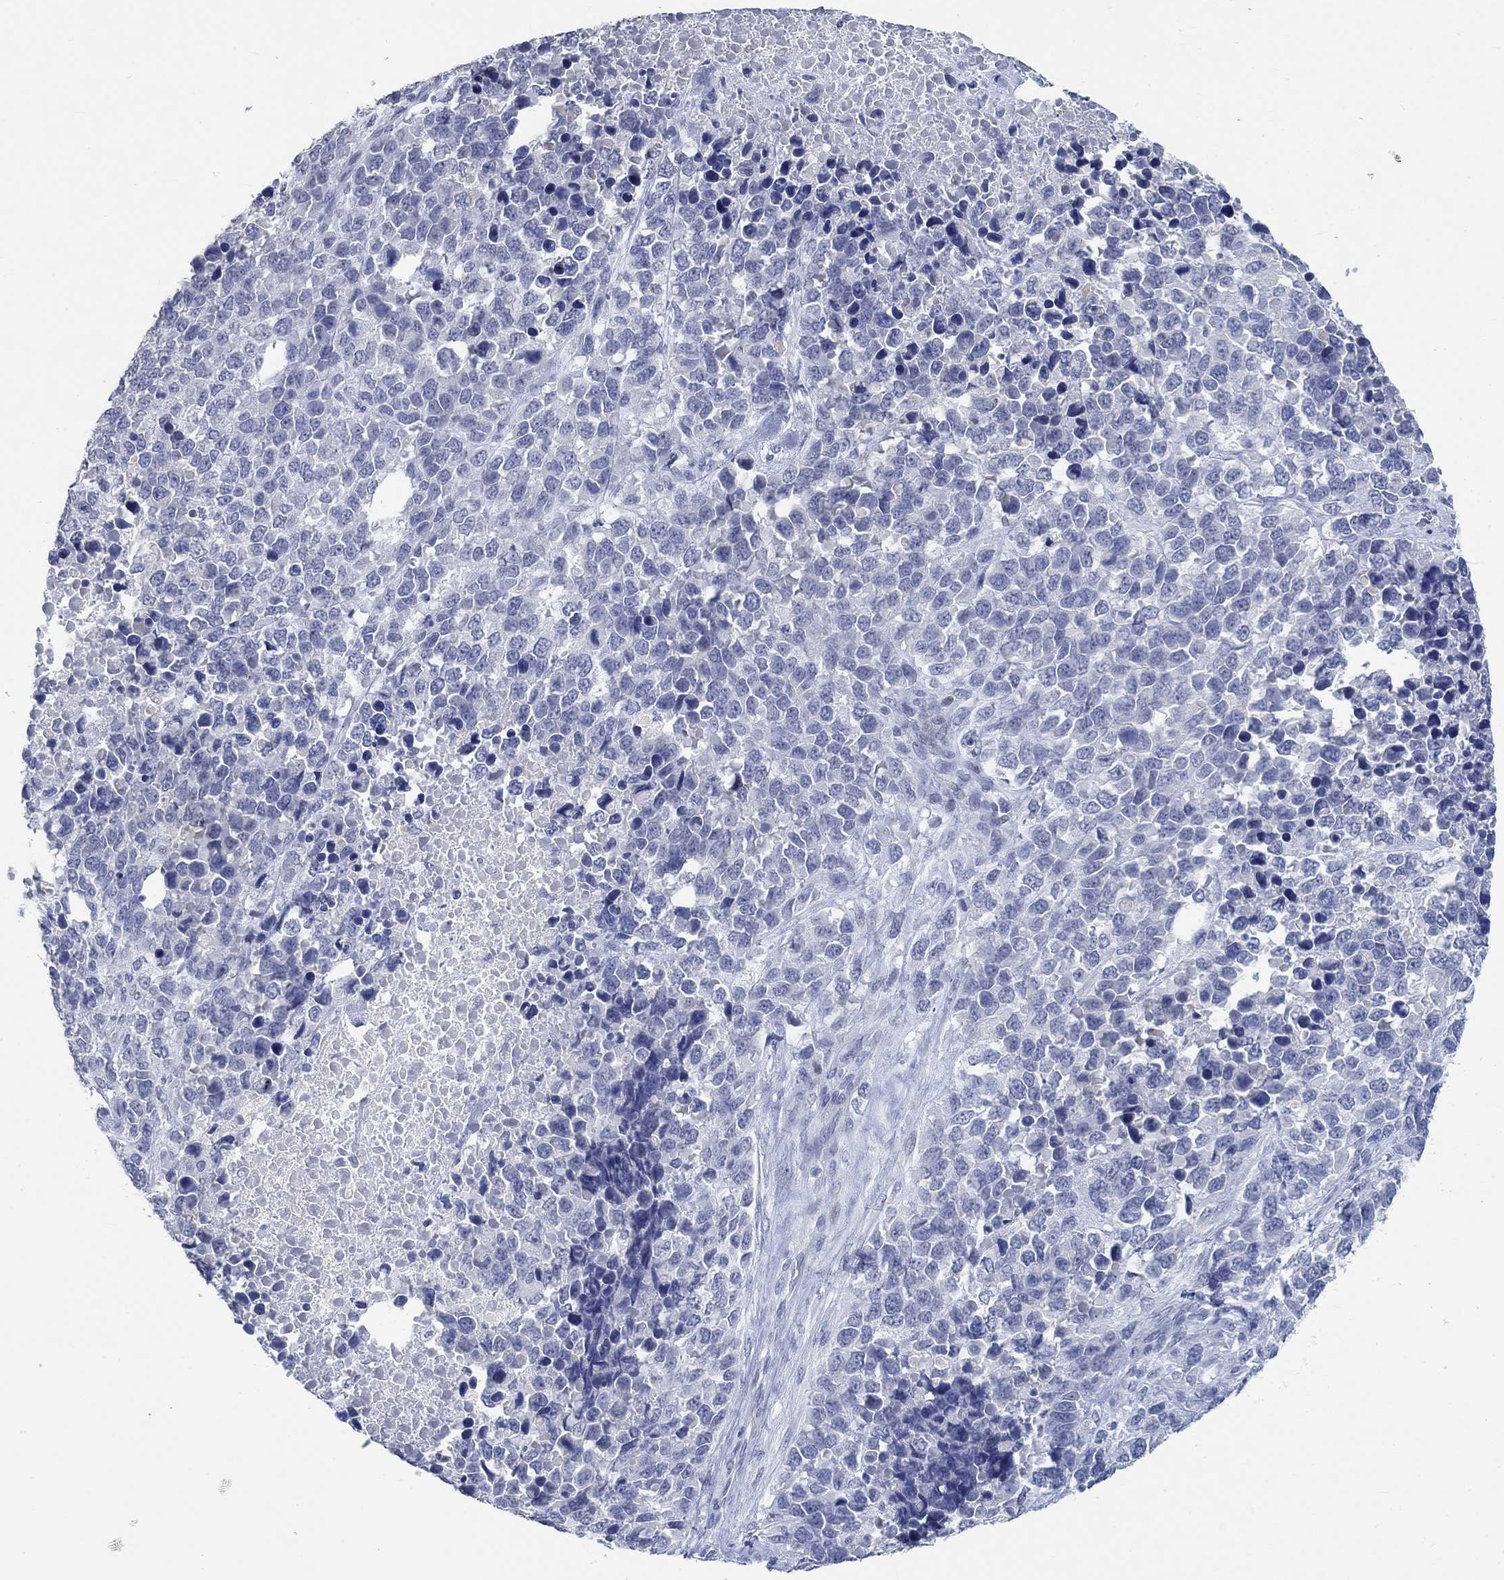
{"staining": {"intensity": "negative", "quantity": "none", "location": "none"}, "tissue": "melanoma", "cell_type": "Tumor cells", "image_type": "cancer", "snomed": [{"axis": "morphology", "description": "Malignant melanoma, Metastatic site"}, {"axis": "topography", "description": "Skin"}], "caption": "IHC histopathology image of human melanoma stained for a protein (brown), which reveals no positivity in tumor cells. (Immunohistochemistry (ihc), brightfield microscopy, high magnification).", "gene": "C4orf47", "patient": {"sex": "male", "age": 84}}